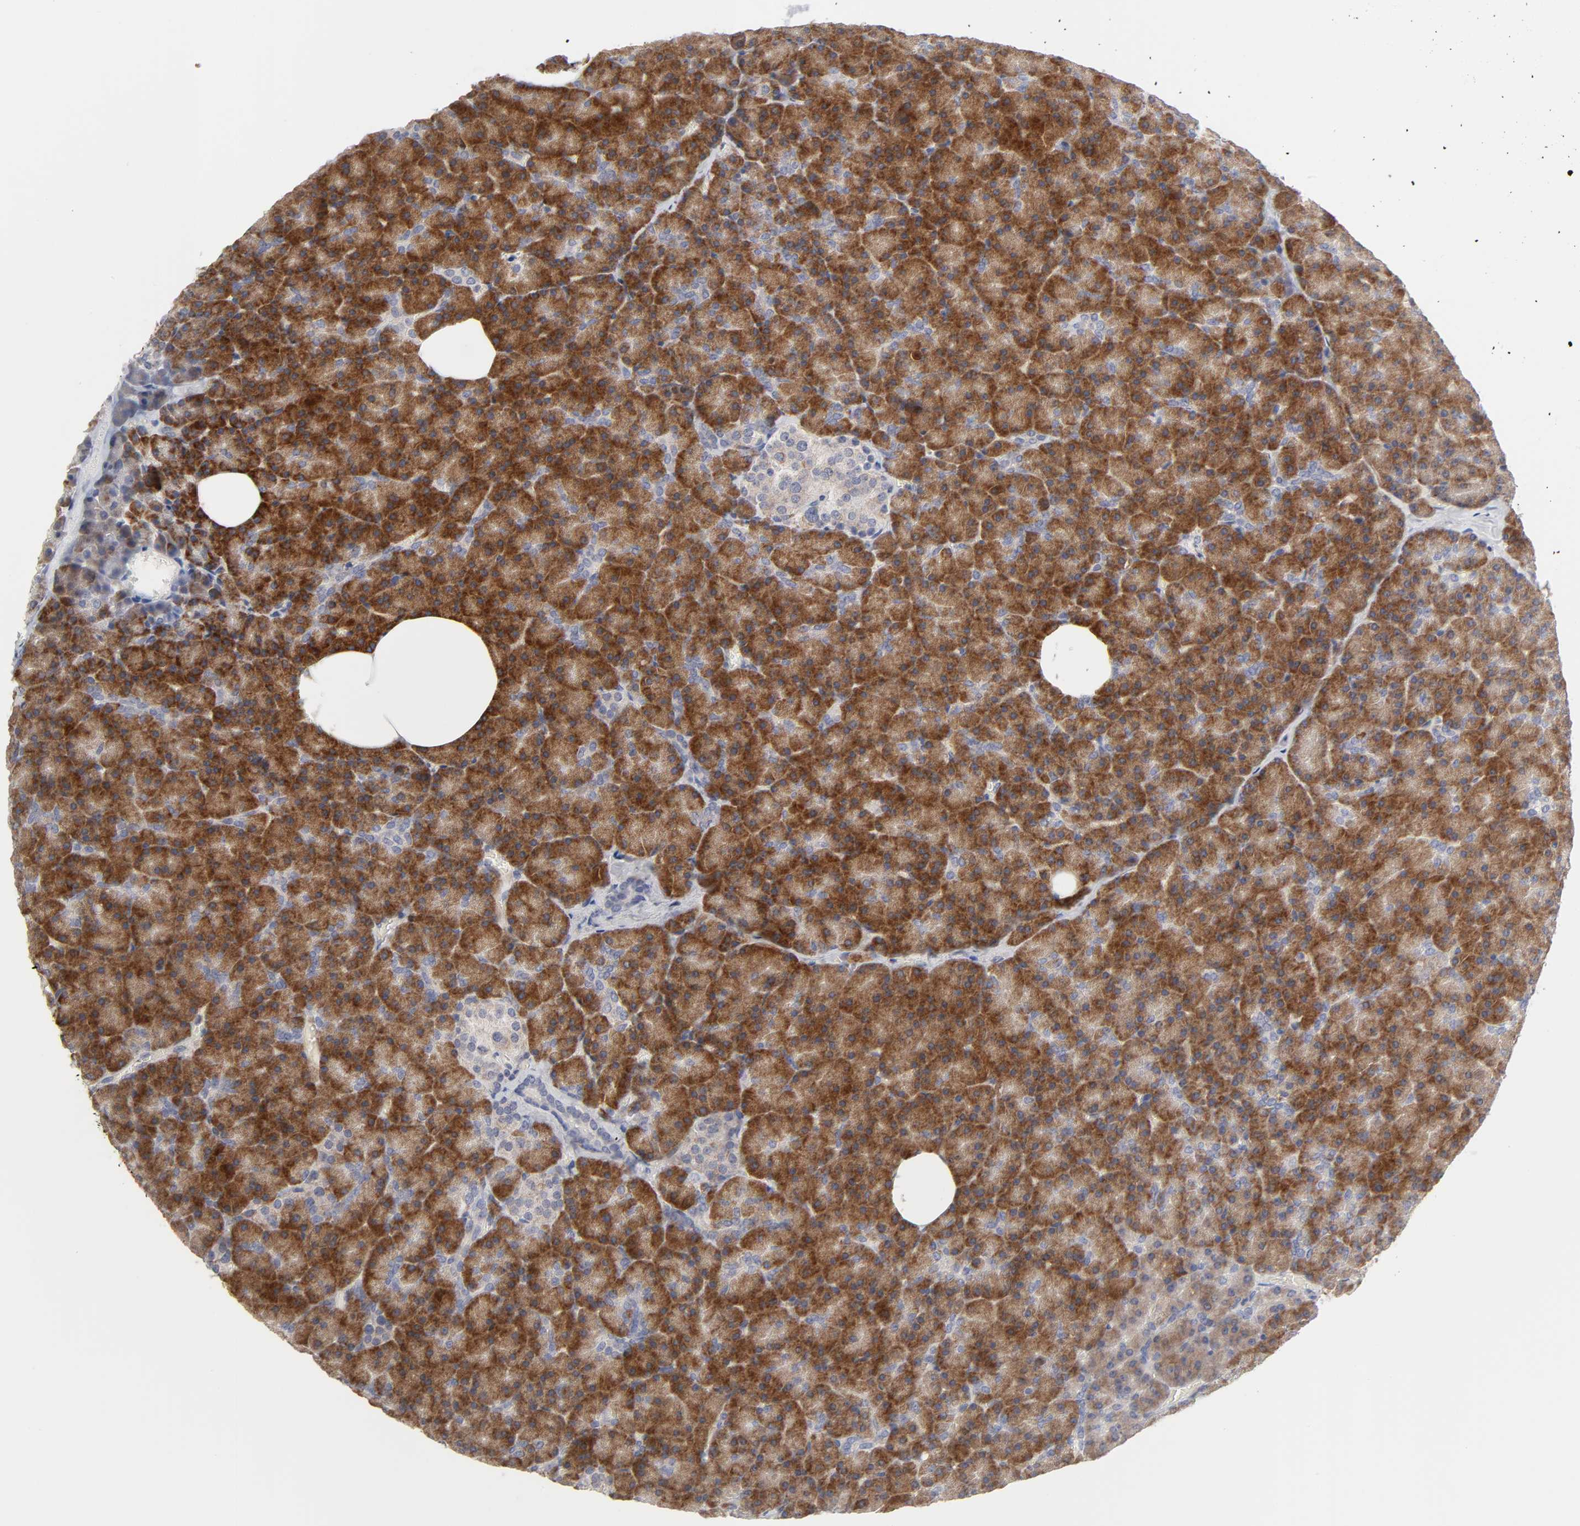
{"staining": {"intensity": "strong", "quantity": ">75%", "location": "cytoplasmic/membranous"}, "tissue": "pancreas", "cell_type": "Exocrine glandular cells", "image_type": "normal", "snomed": [{"axis": "morphology", "description": "Normal tissue, NOS"}, {"axis": "topography", "description": "Pancreas"}], "caption": "Immunohistochemical staining of unremarkable pancreas exhibits strong cytoplasmic/membranous protein expression in about >75% of exocrine glandular cells.", "gene": "IL4R", "patient": {"sex": "female", "age": 35}}